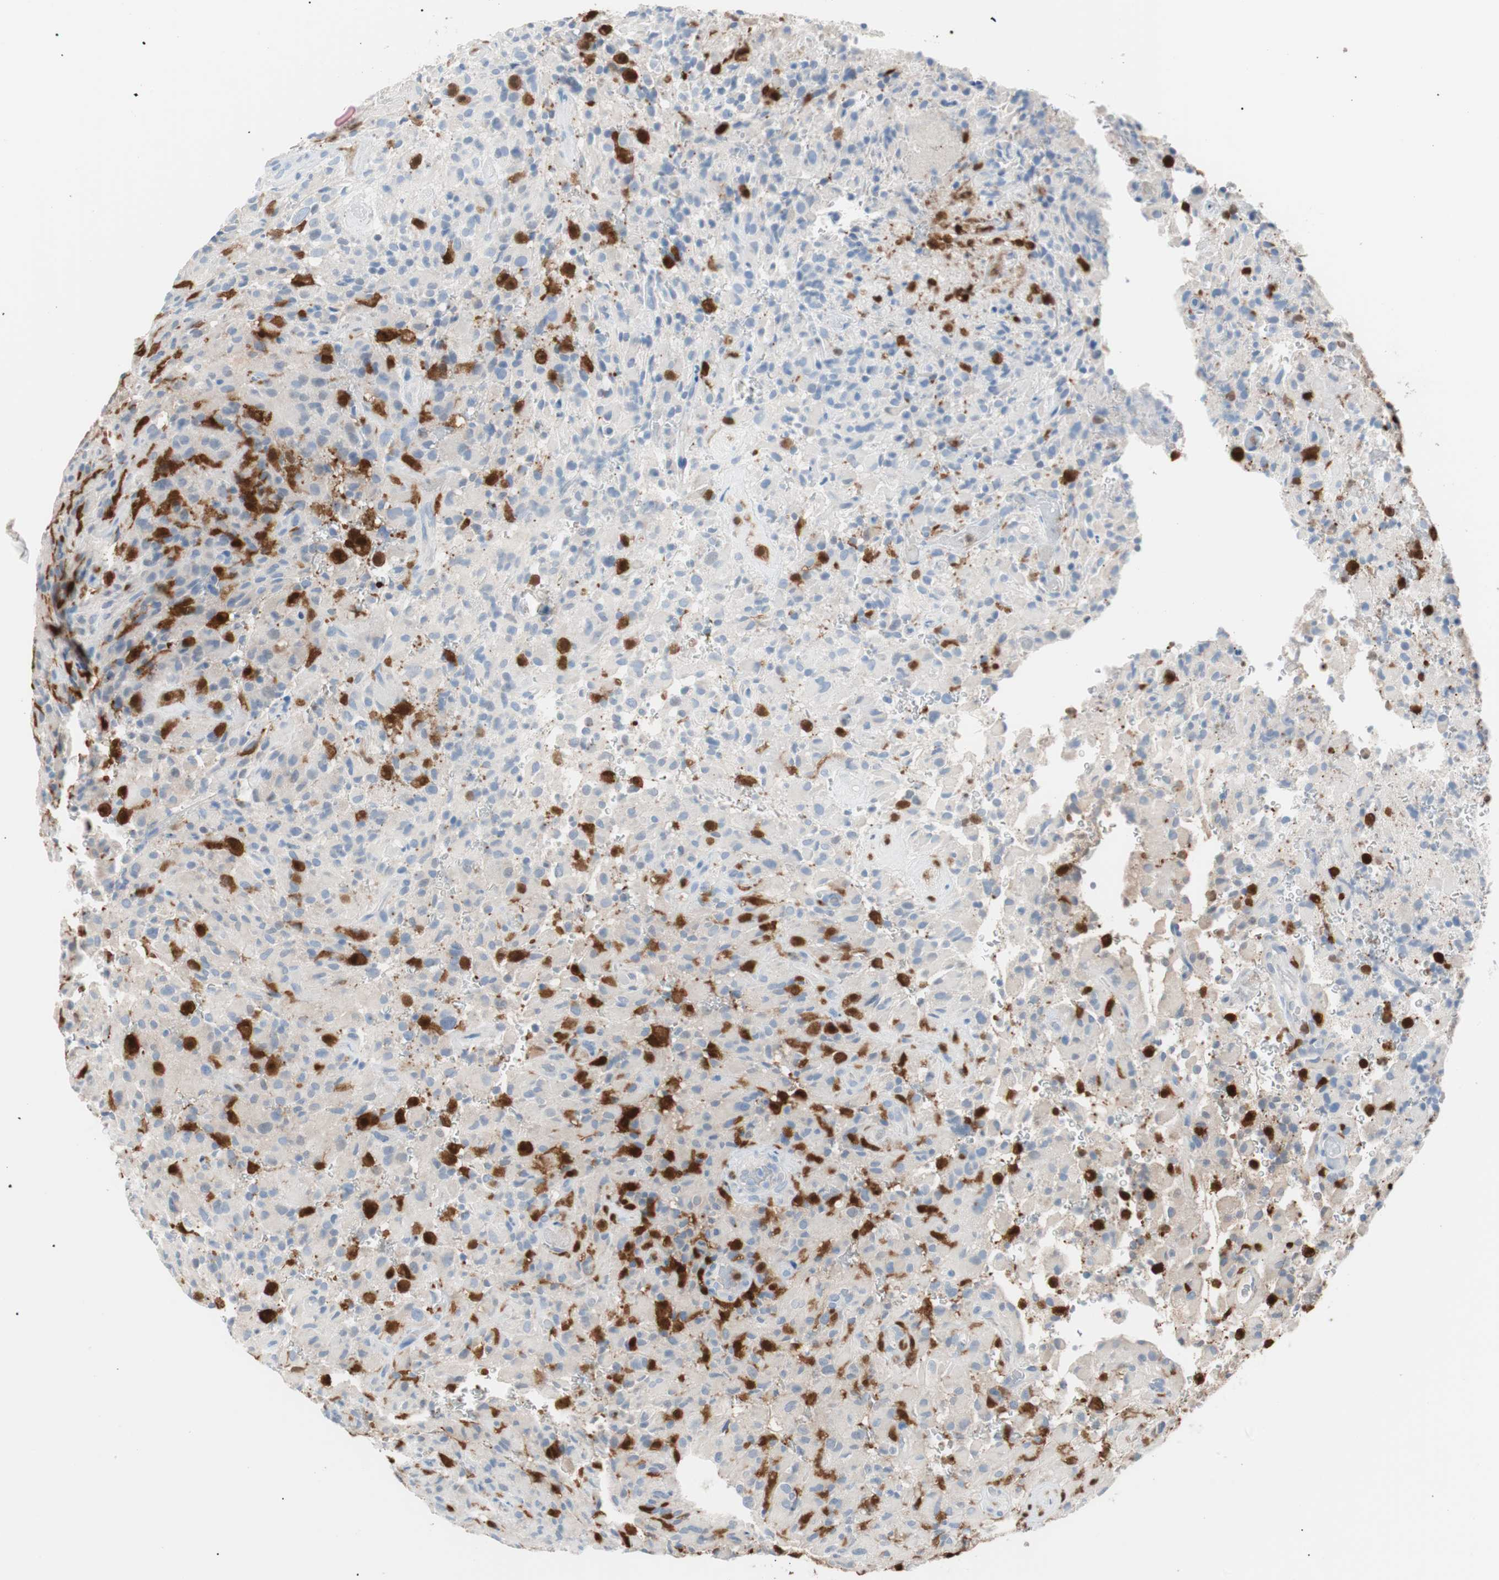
{"staining": {"intensity": "strong", "quantity": "25%-75%", "location": "nuclear"}, "tissue": "glioma", "cell_type": "Tumor cells", "image_type": "cancer", "snomed": [{"axis": "morphology", "description": "Glioma, malignant, High grade"}, {"axis": "topography", "description": "Brain"}], "caption": "Malignant glioma (high-grade) stained for a protein (brown) shows strong nuclear positive expression in approximately 25%-75% of tumor cells.", "gene": "IL18", "patient": {"sex": "male", "age": 71}}